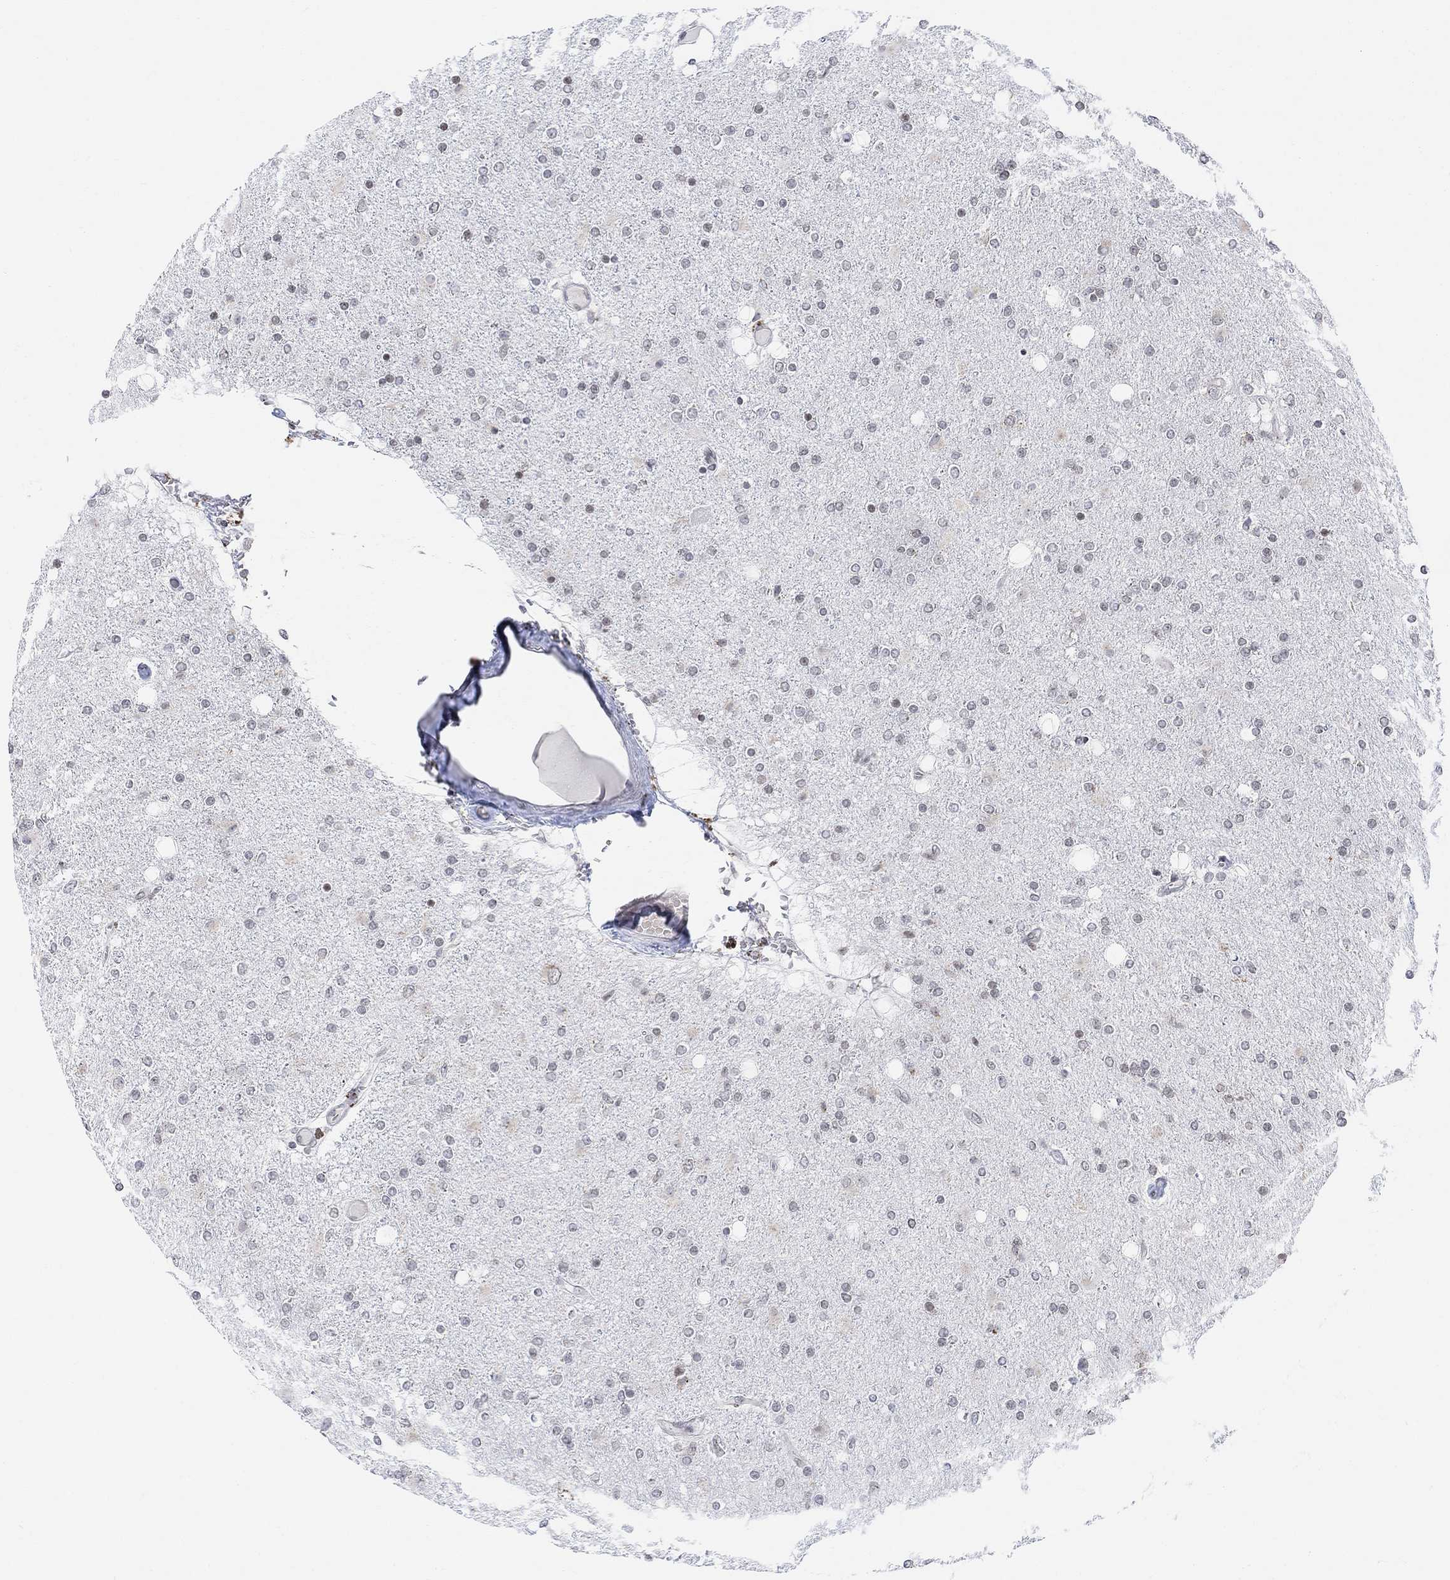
{"staining": {"intensity": "negative", "quantity": "none", "location": "none"}, "tissue": "glioma", "cell_type": "Tumor cells", "image_type": "cancer", "snomed": [{"axis": "morphology", "description": "Glioma, malignant, High grade"}, {"axis": "topography", "description": "Cerebral cortex"}], "caption": "IHC image of glioma stained for a protein (brown), which demonstrates no staining in tumor cells.", "gene": "ABHD14A", "patient": {"sex": "male", "age": 70}}